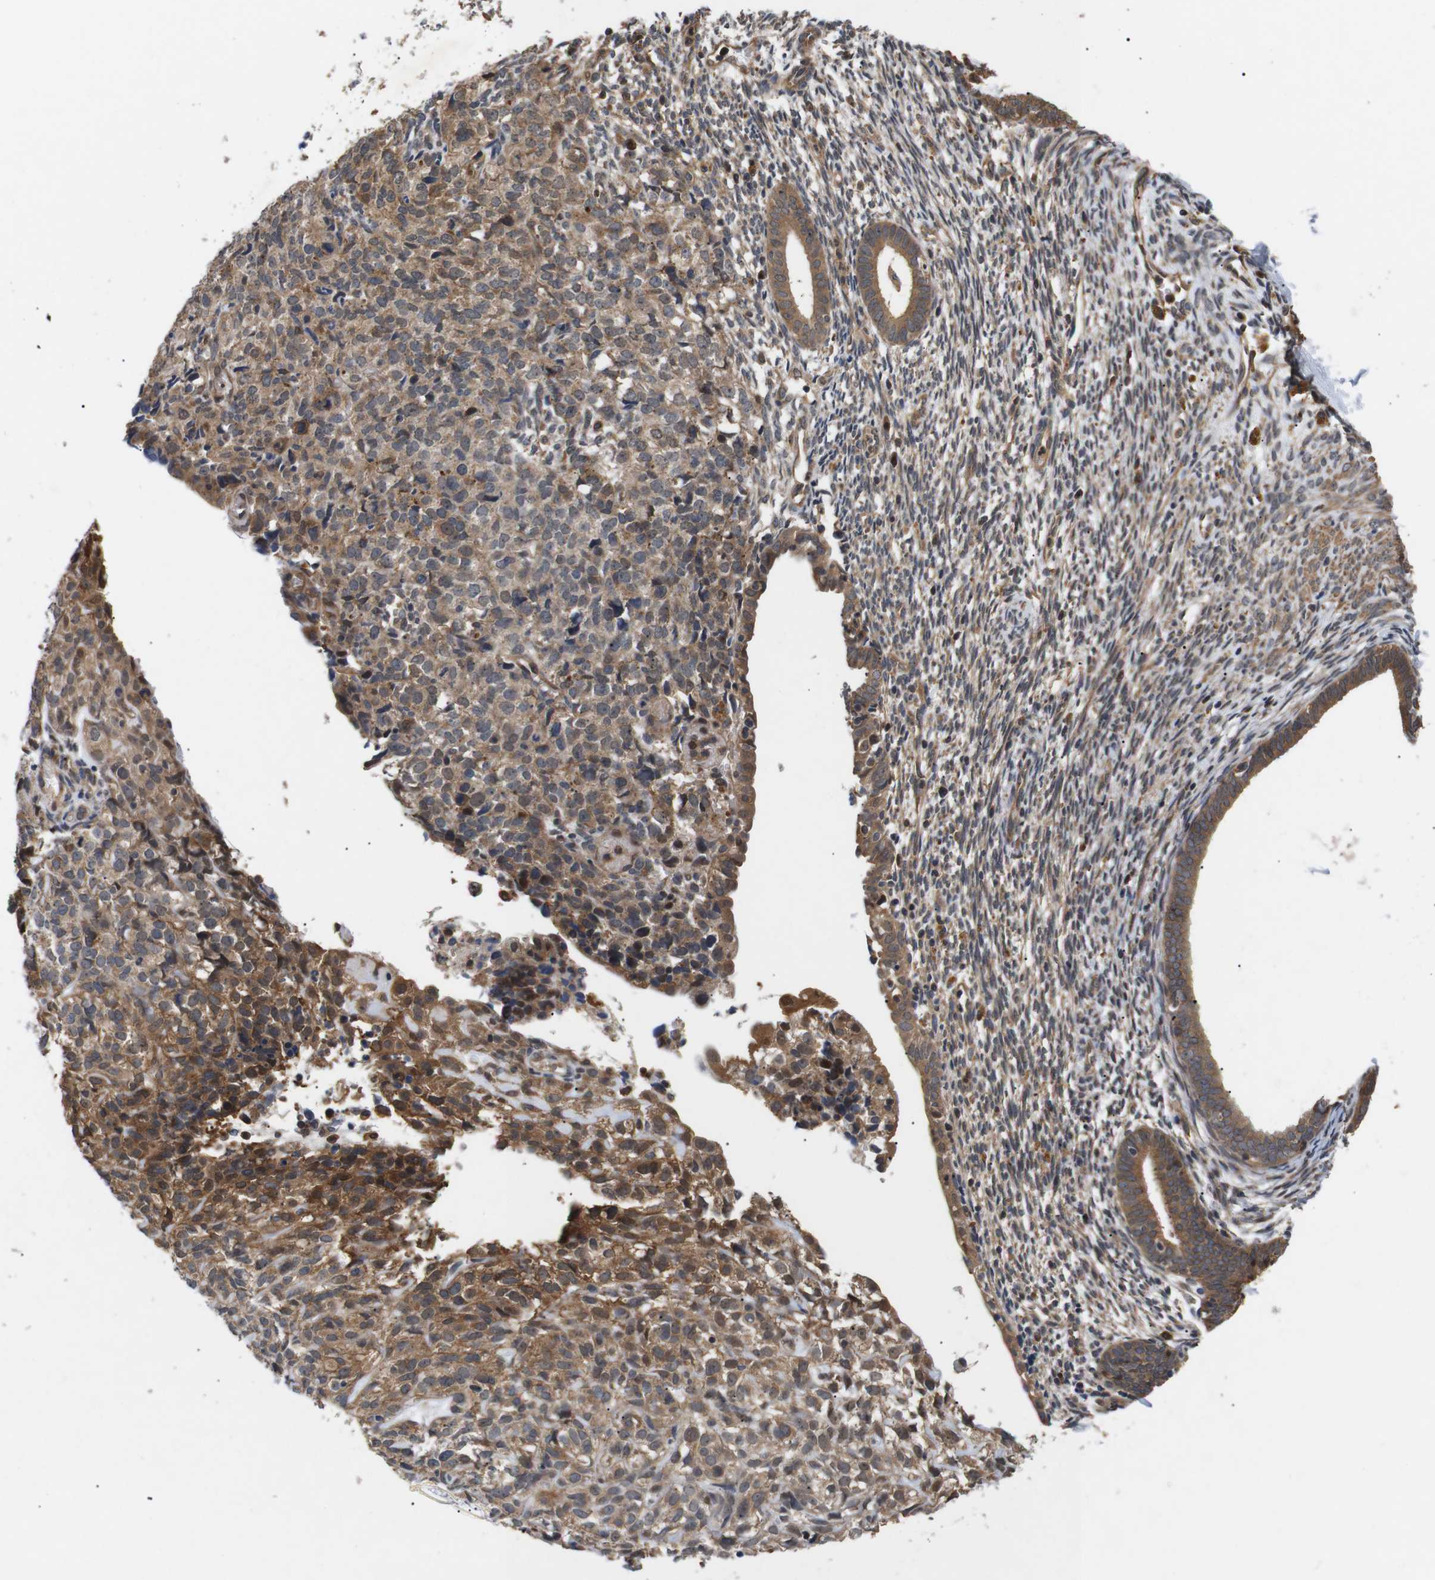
{"staining": {"intensity": "moderate", "quantity": "<25%", "location": "cytoplasmic/membranous"}, "tissue": "endometrium", "cell_type": "Cells in endometrial stroma", "image_type": "normal", "snomed": [{"axis": "morphology", "description": "Normal tissue, NOS"}, {"axis": "morphology", "description": "Adenocarcinoma, NOS"}, {"axis": "topography", "description": "Endometrium"}, {"axis": "topography", "description": "Ovary"}], "caption": "Endometrium stained for a protein (brown) reveals moderate cytoplasmic/membranous positive expression in approximately <25% of cells in endometrial stroma.", "gene": "DDR1", "patient": {"sex": "female", "age": 68}}